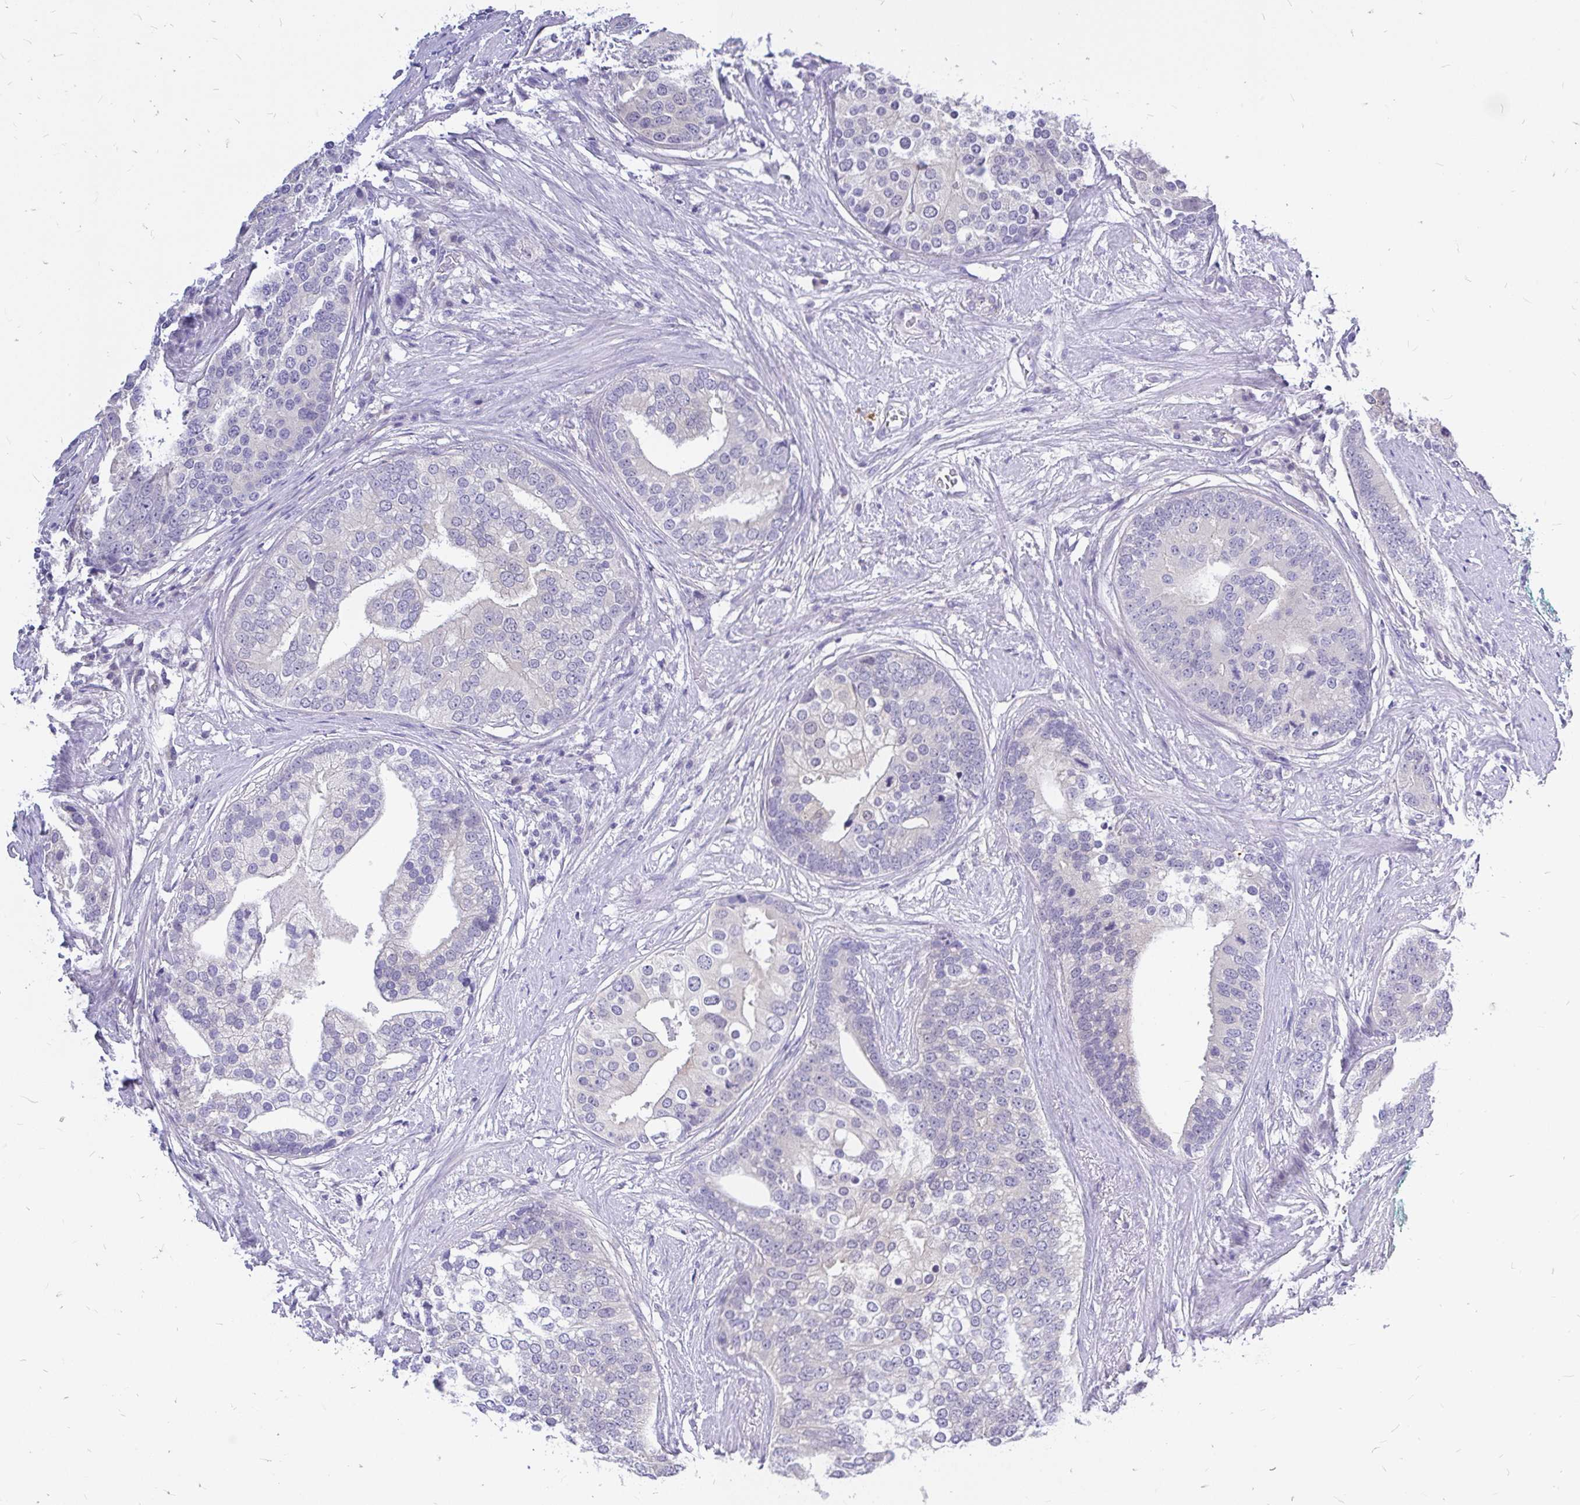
{"staining": {"intensity": "negative", "quantity": "none", "location": "none"}, "tissue": "prostate cancer", "cell_type": "Tumor cells", "image_type": "cancer", "snomed": [{"axis": "morphology", "description": "Adenocarcinoma, High grade"}, {"axis": "topography", "description": "Prostate"}], "caption": "Immunohistochemistry (IHC) micrograph of neoplastic tissue: prostate adenocarcinoma (high-grade) stained with DAB (3,3'-diaminobenzidine) demonstrates no significant protein expression in tumor cells. (Brightfield microscopy of DAB IHC at high magnification).", "gene": "MAP1LC3A", "patient": {"sex": "male", "age": 62}}